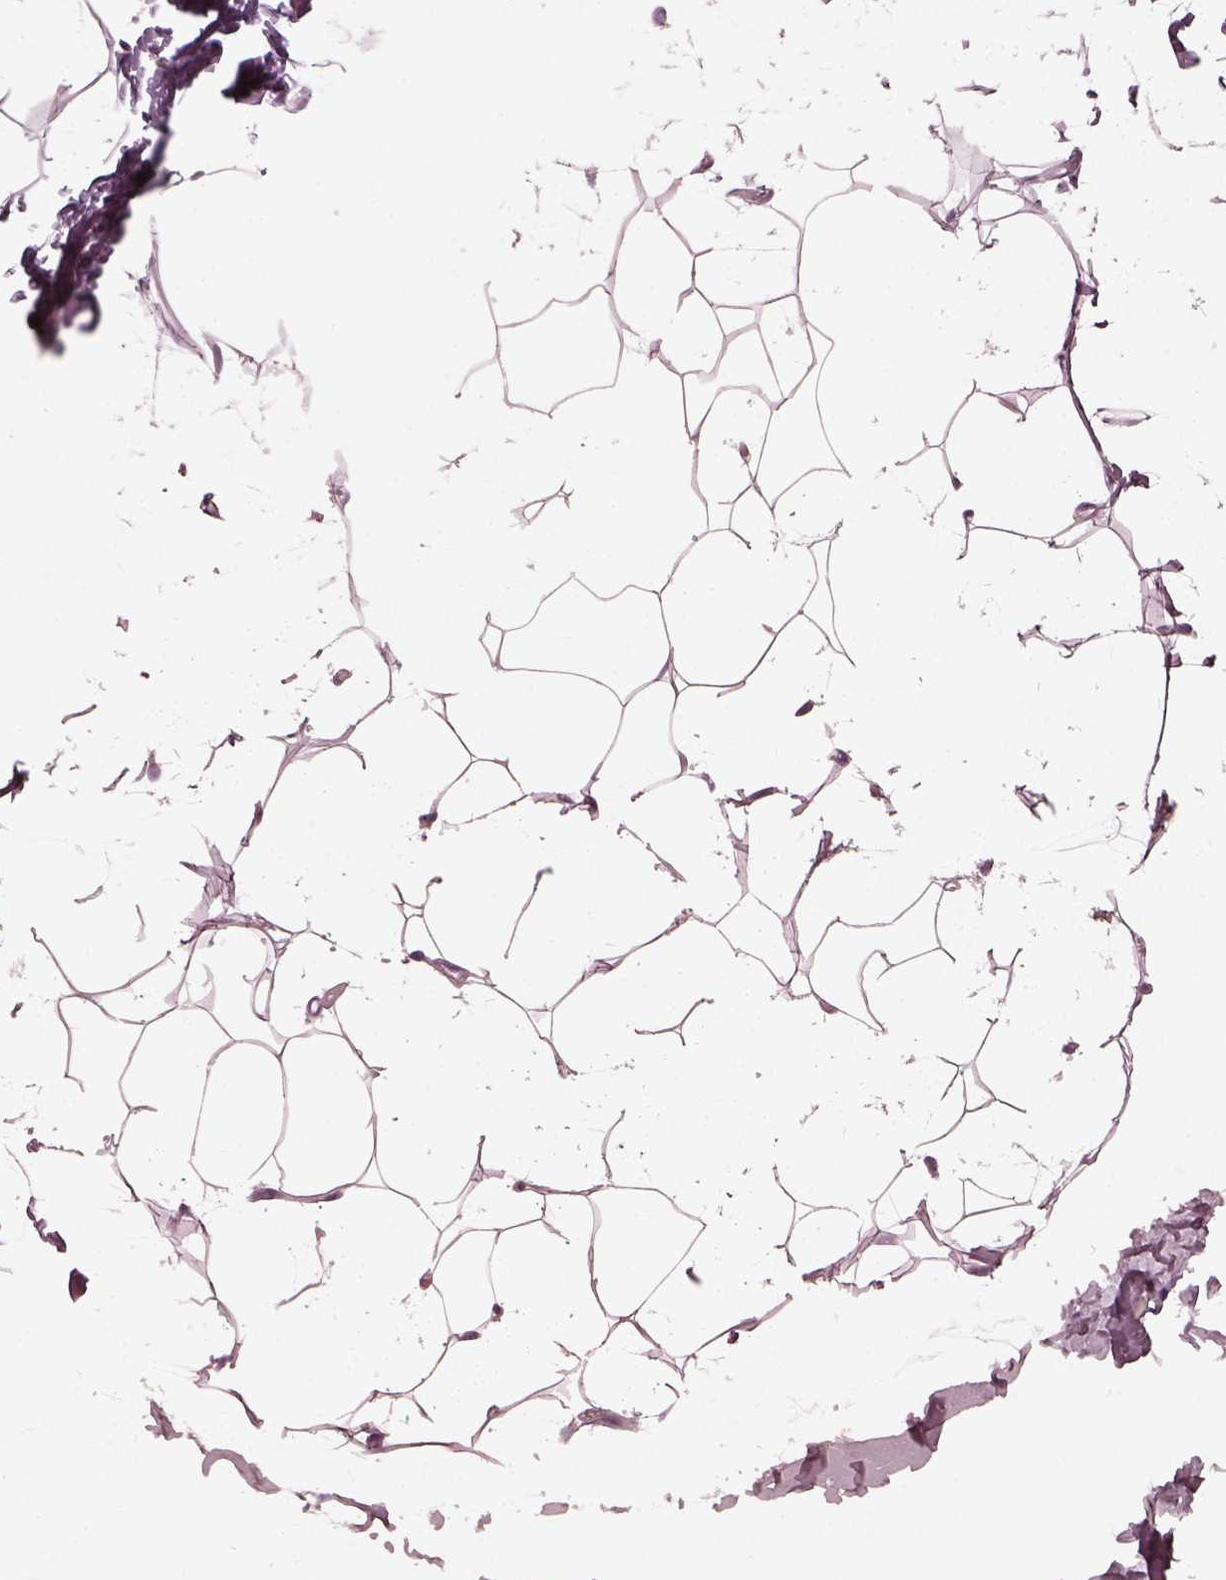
{"staining": {"intensity": "negative", "quantity": "none", "location": "none"}, "tissue": "breast", "cell_type": "Adipocytes", "image_type": "normal", "snomed": [{"axis": "morphology", "description": "Normal tissue, NOS"}, {"axis": "topography", "description": "Breast"}], "caption": "This histopathology image is of unremarkable breast stained with immunohistochemistry (IHC) to label a protein in brown with the nuclei are counter-stained blue. There is no expression in adipocytes. The staining was performed using DAB (3,3'-diaminobenzidine) to visualize the protein expression in brown, while the nuclei were stained in blue with hematoxylin (Magnification: 20x).", "gene": "GRM6", "patient": {"sex": "female", "age": 32}}